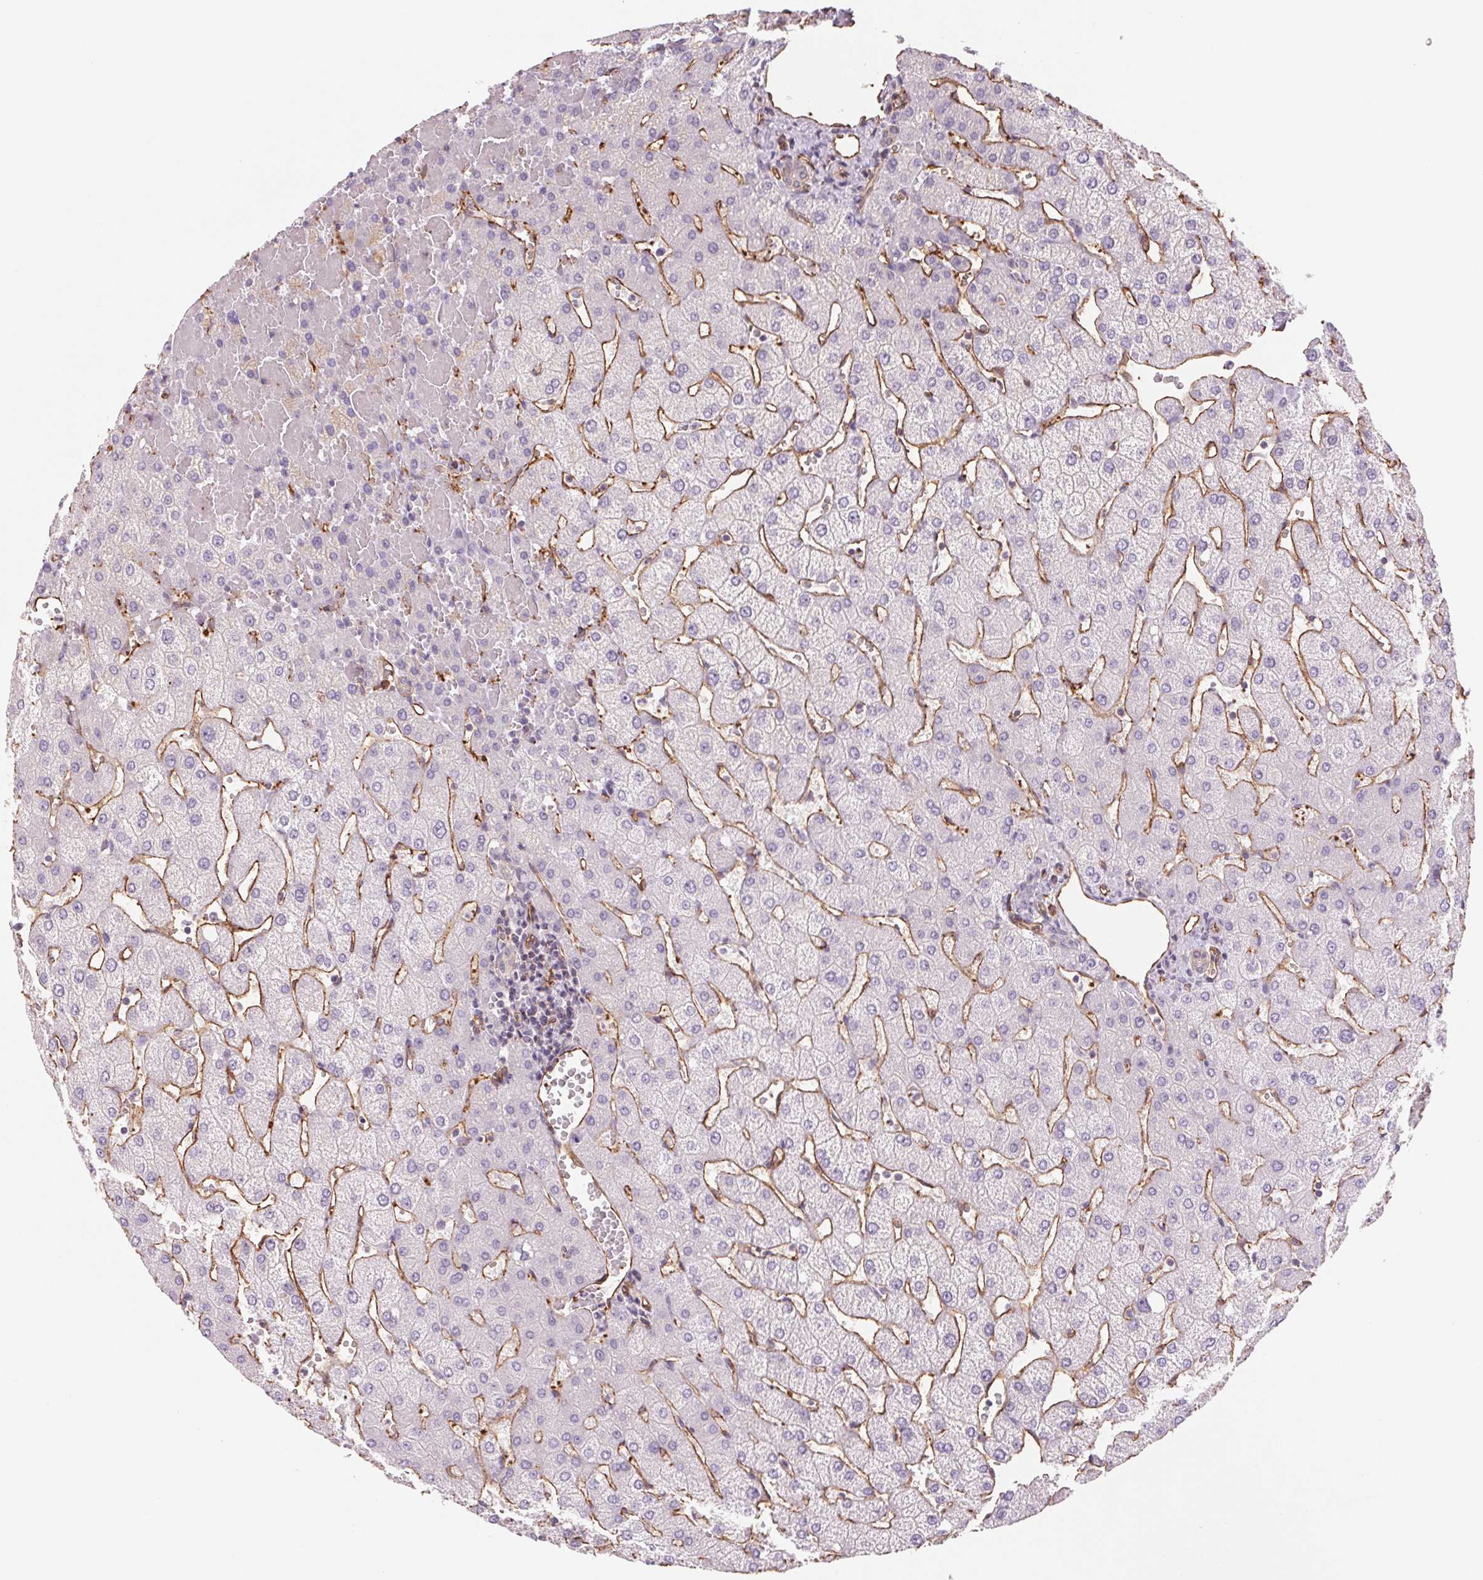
{"staining": {"intensity": "negative", "quantity": "none", "location": "none"}, "tissue": "liver", "cell_type": "Cholangiocytes", "image_type": "normal", "snomed": [{"axis": "morphology", "description": "Normal tissue, NOS"}, {"axis": "topography", "description": "Liver"}], "caption": "Immunohistochemistry of unremarkable liver exhibits no positivity in cholangiocytes.", "gene": "ANKRD13B", "patient": {"sex": "female", "age": 54}}